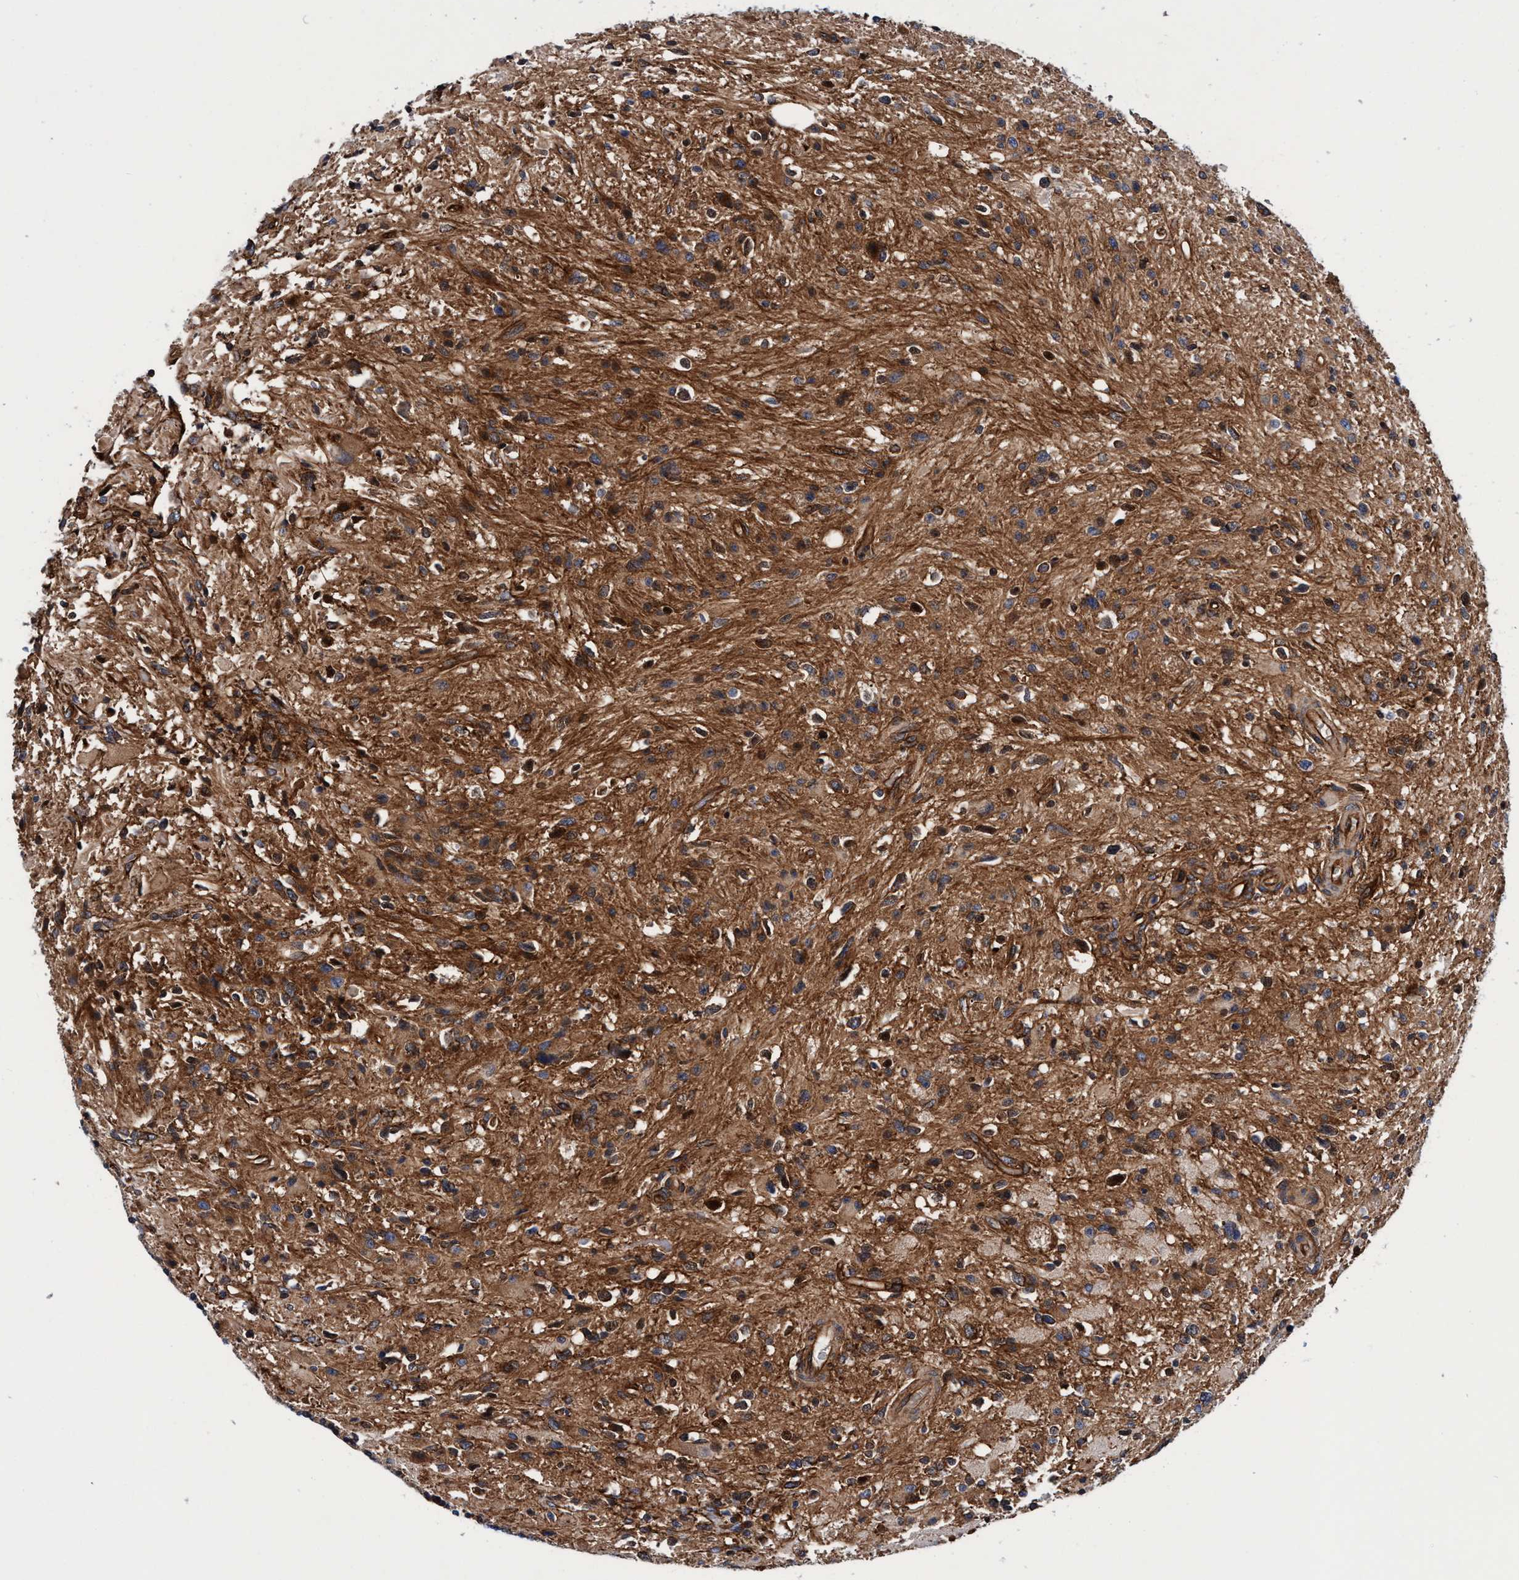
{"staining": {"intensity": "moderate", "quantity": ">75%", "location": "cytoplasmic/membranous"}, "tissue": "glioma", "cell_type": "Tumor cells", "image_type": "cancer", "snomed": [{"axis": "morphology", "description": "Glioma, malignant, High grade"}, {"axis": "topography", "description": "Brain"}], "caption": "About >75% of tumor cells in malignant glioma (high-grade) exhibit moderate cytoplasmic/membranous protein expression as visualized by brown immunohistochemical staining.", "gene": "MCM3AP", "patient": {"sex": "male", "age": 33}}